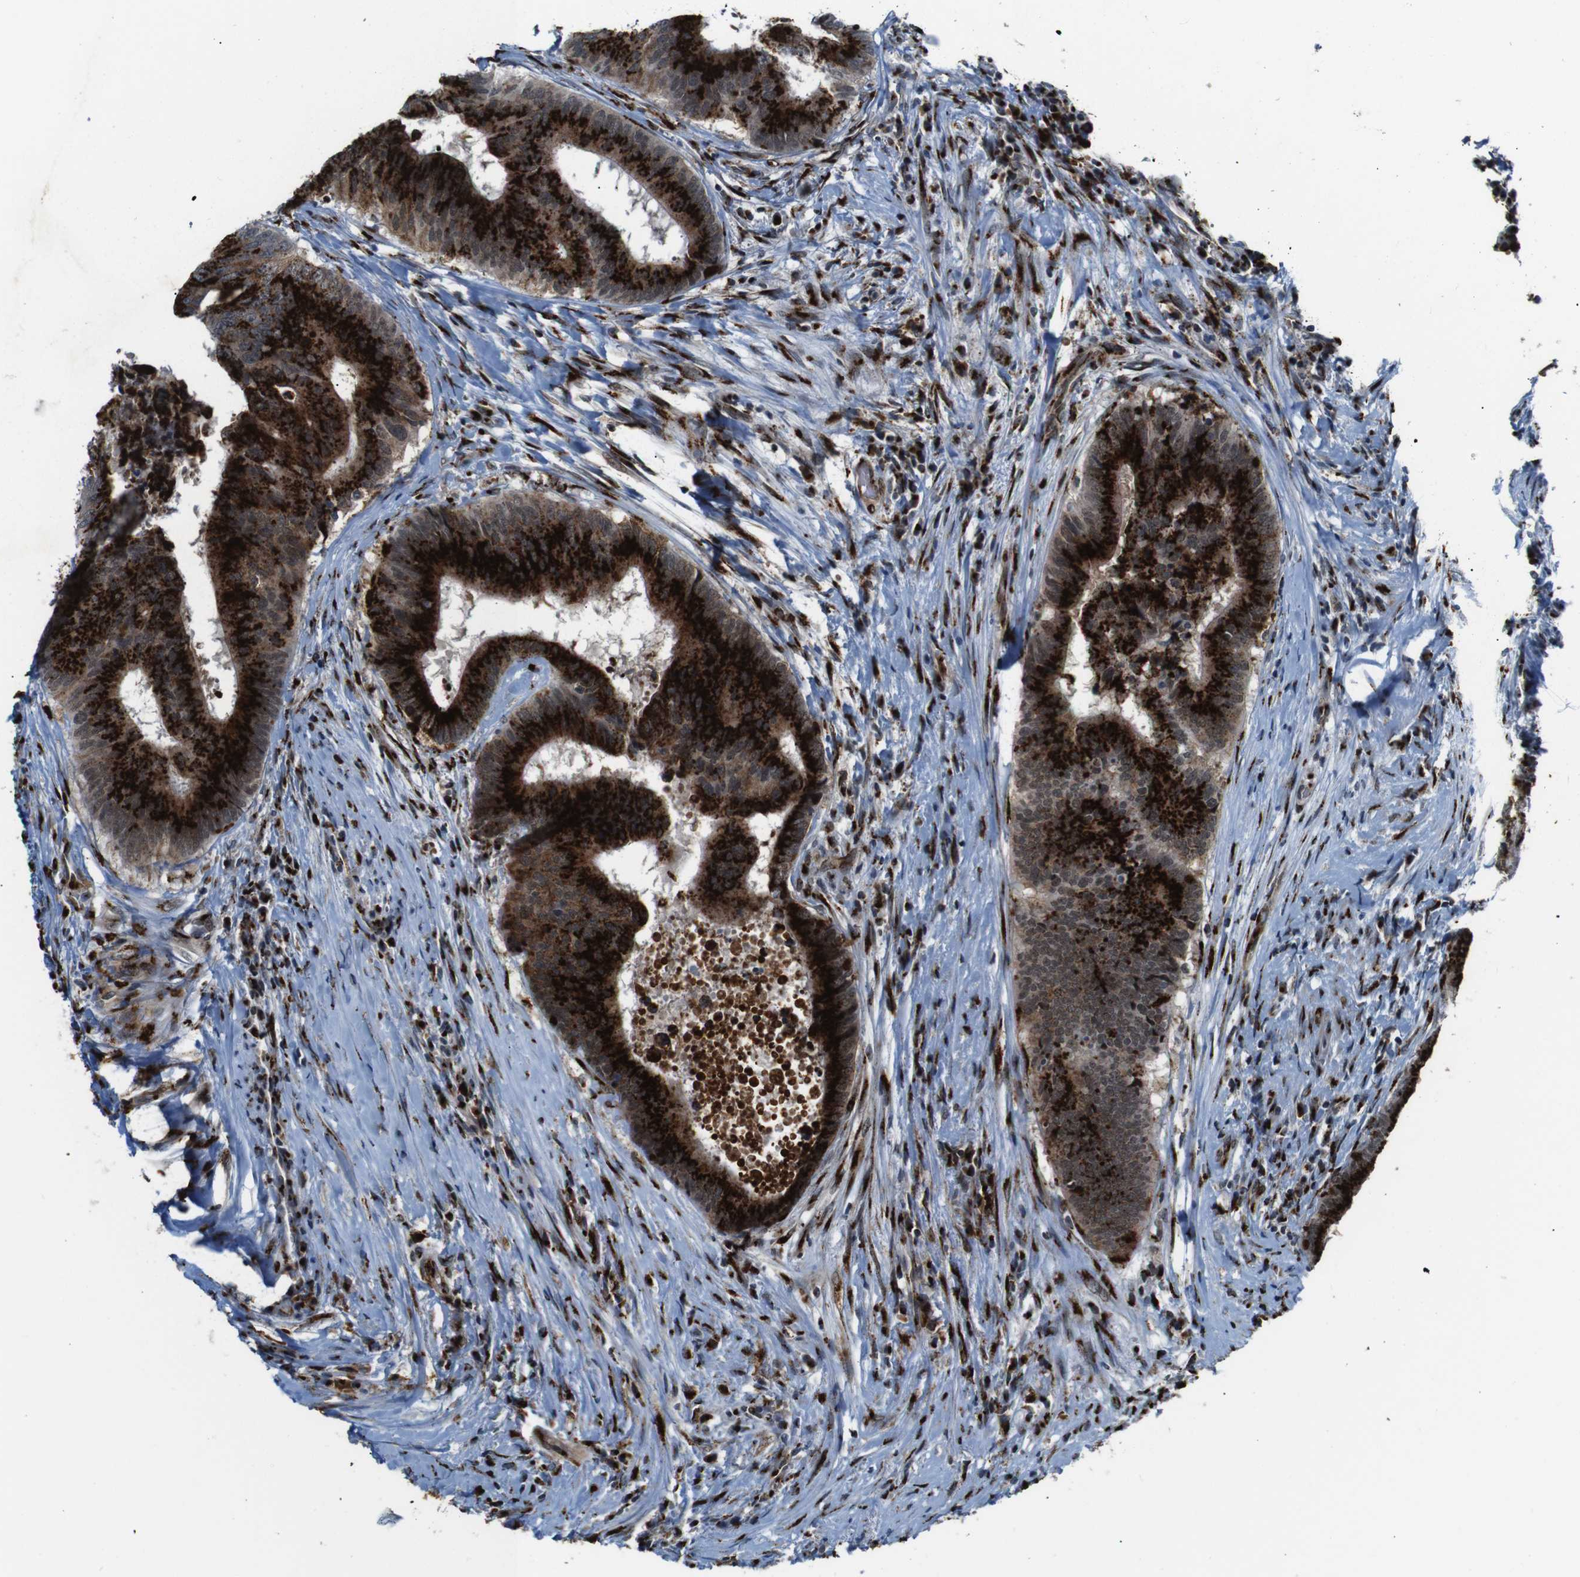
{"staining": {"intensity": "strong", "quantity": ">75%", "location": "cytoplasmic/membranous"}, "tissue": "colorectal cancer", "cell_type": "Tumor cells", "image_type": "cancer", "snomed": [{"axis": "morphology", "description": "Adenocarcinoma, NOS"}, {"axis": "topography", "description": "Rectum"}], "caption": "Adenocarcinoma (colorectal) stained with a brown dye exhibits strong cytoplasmic/membranous positive positivity in about >75% of tumor cells.", "gene": "TGOLN2", "patient": {"sex": "male", "age": 72}}